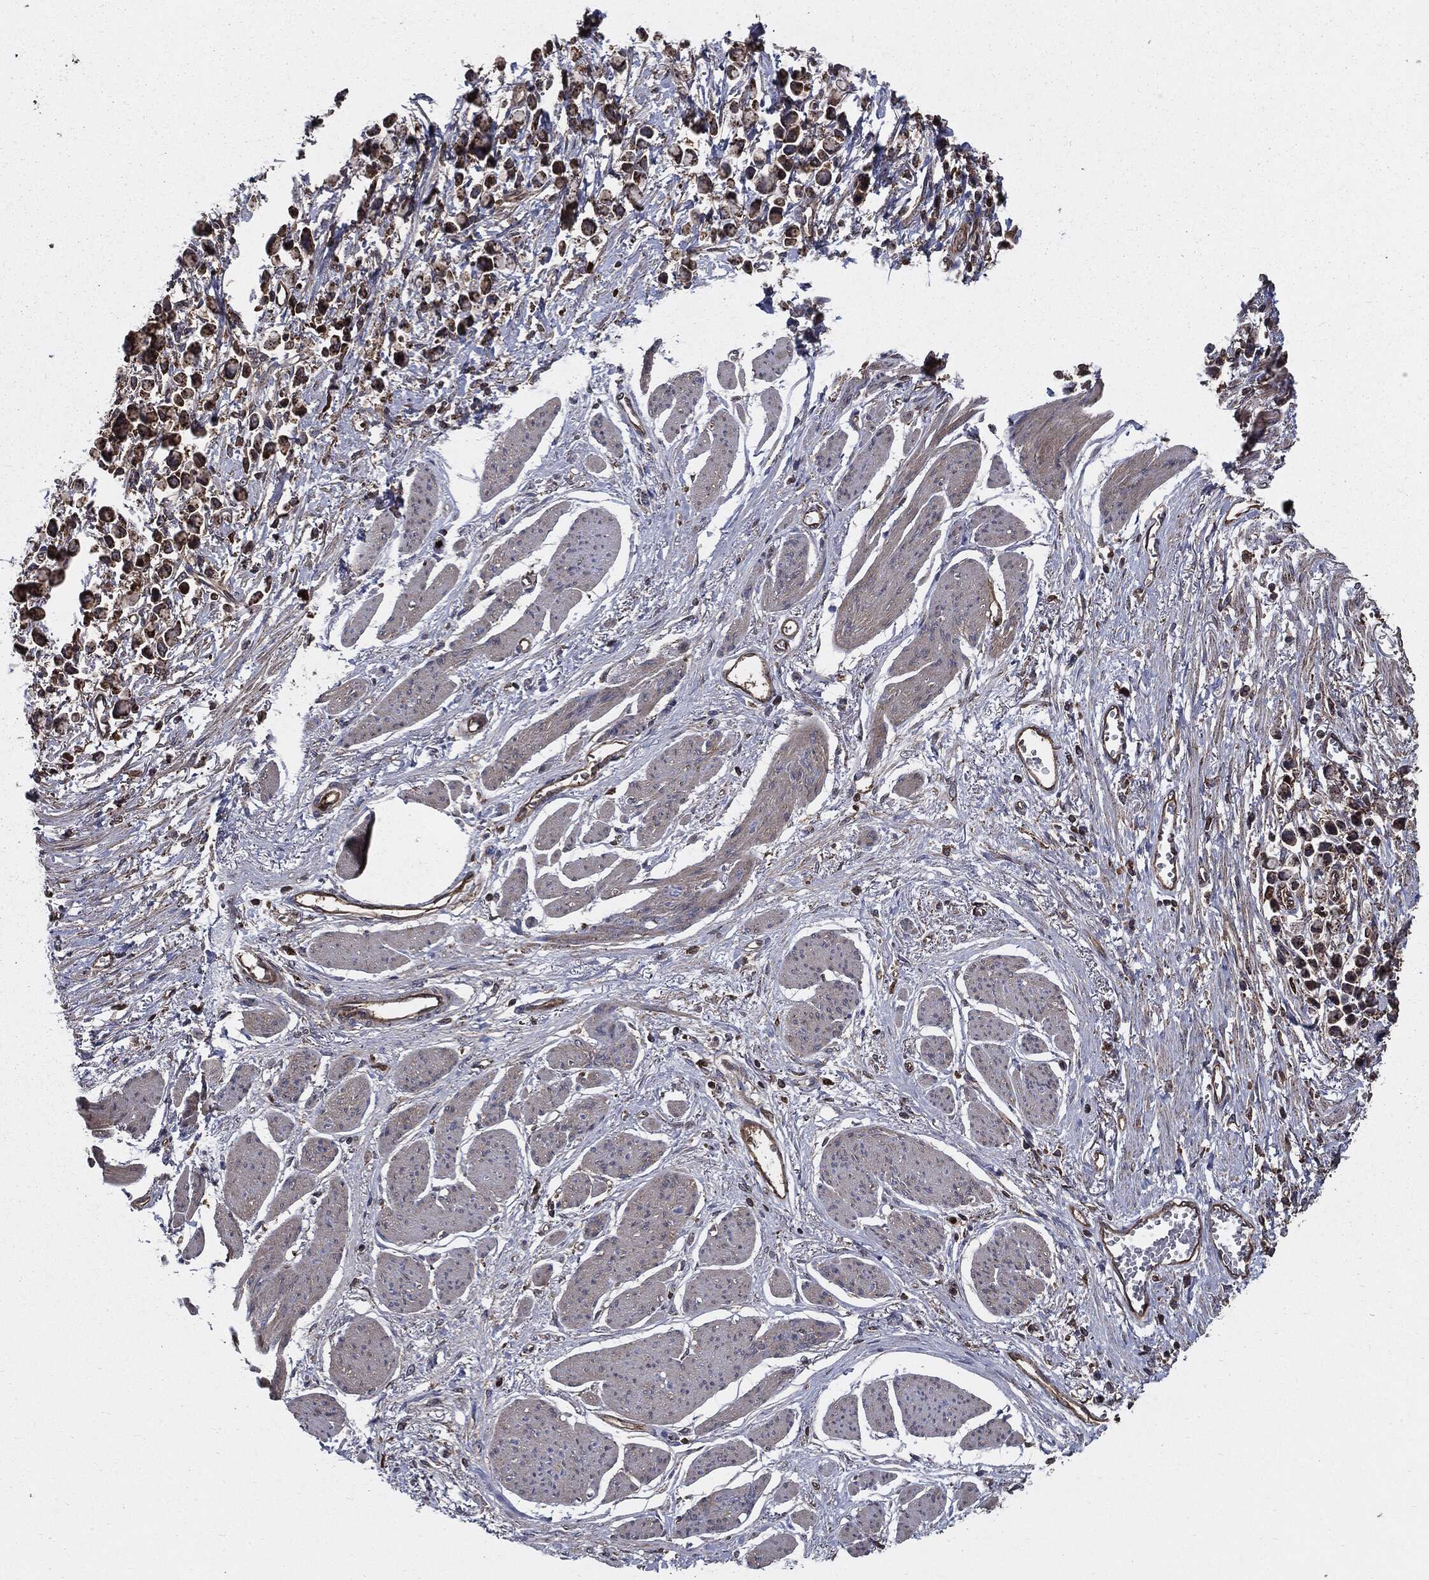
{"staining": {"intensity": "strong", "quantity": ">75%", "location": "cytoplasmic/membranous"}, "tissue": "stomach cancer", "cell_type": "Tumor cells", "image_type": "cancer", "snomed": [{"axis": "morphology", "description": "Adenocarcinoma, NOS"}, {"axis": "topography", "description": "Stomach"}], "caption": "Stomach adenocarcinoma tissue reveals strong cytoplasmic/membranous expression in approximately >75% of tumor cells (brown staining indicates protein expression, while blue staining denotes nuclei).", "gene": "PDCD6IP", "patient": {"sex": "female", "age": 81}}